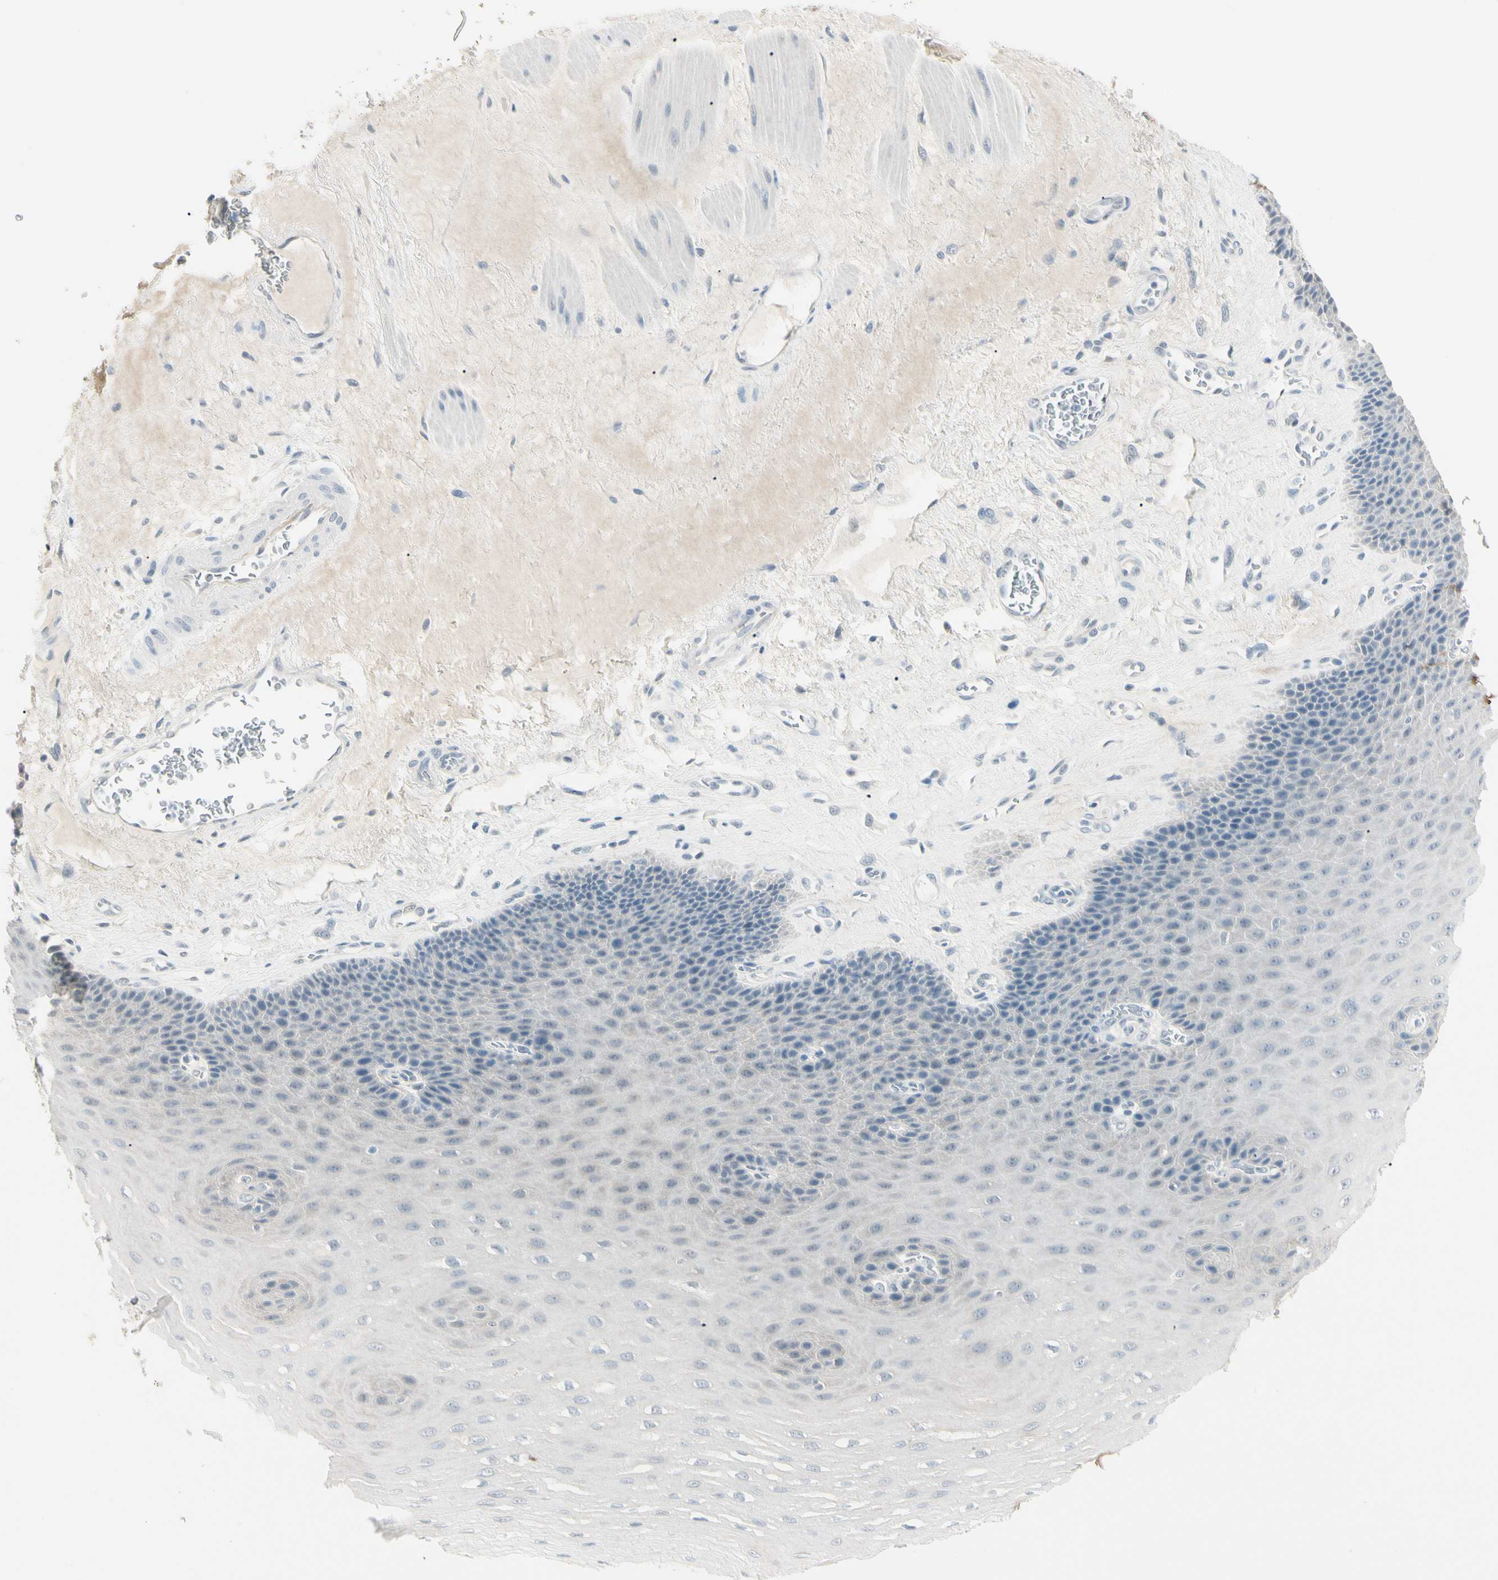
{"staining": {"intensity": "weak", "quantity": "<25%", "location": "nuclear"}, "tissue": "esophagus", "cell_type": "Squamous epithelial cells", "image_type": "normal", "snomed": [{"axis": "morphology", "description": "Normal tissue, NOS"}, {"axis": "topography", "description": "Esophagus"}], "caption": "There is no significant positivity in squamous epithelial cells of esophagus. (DAB immunohistochemistry with hematoxylin counter stain).", "gene": "ASPN", "patient": {"sex": "female", "age": 72}}